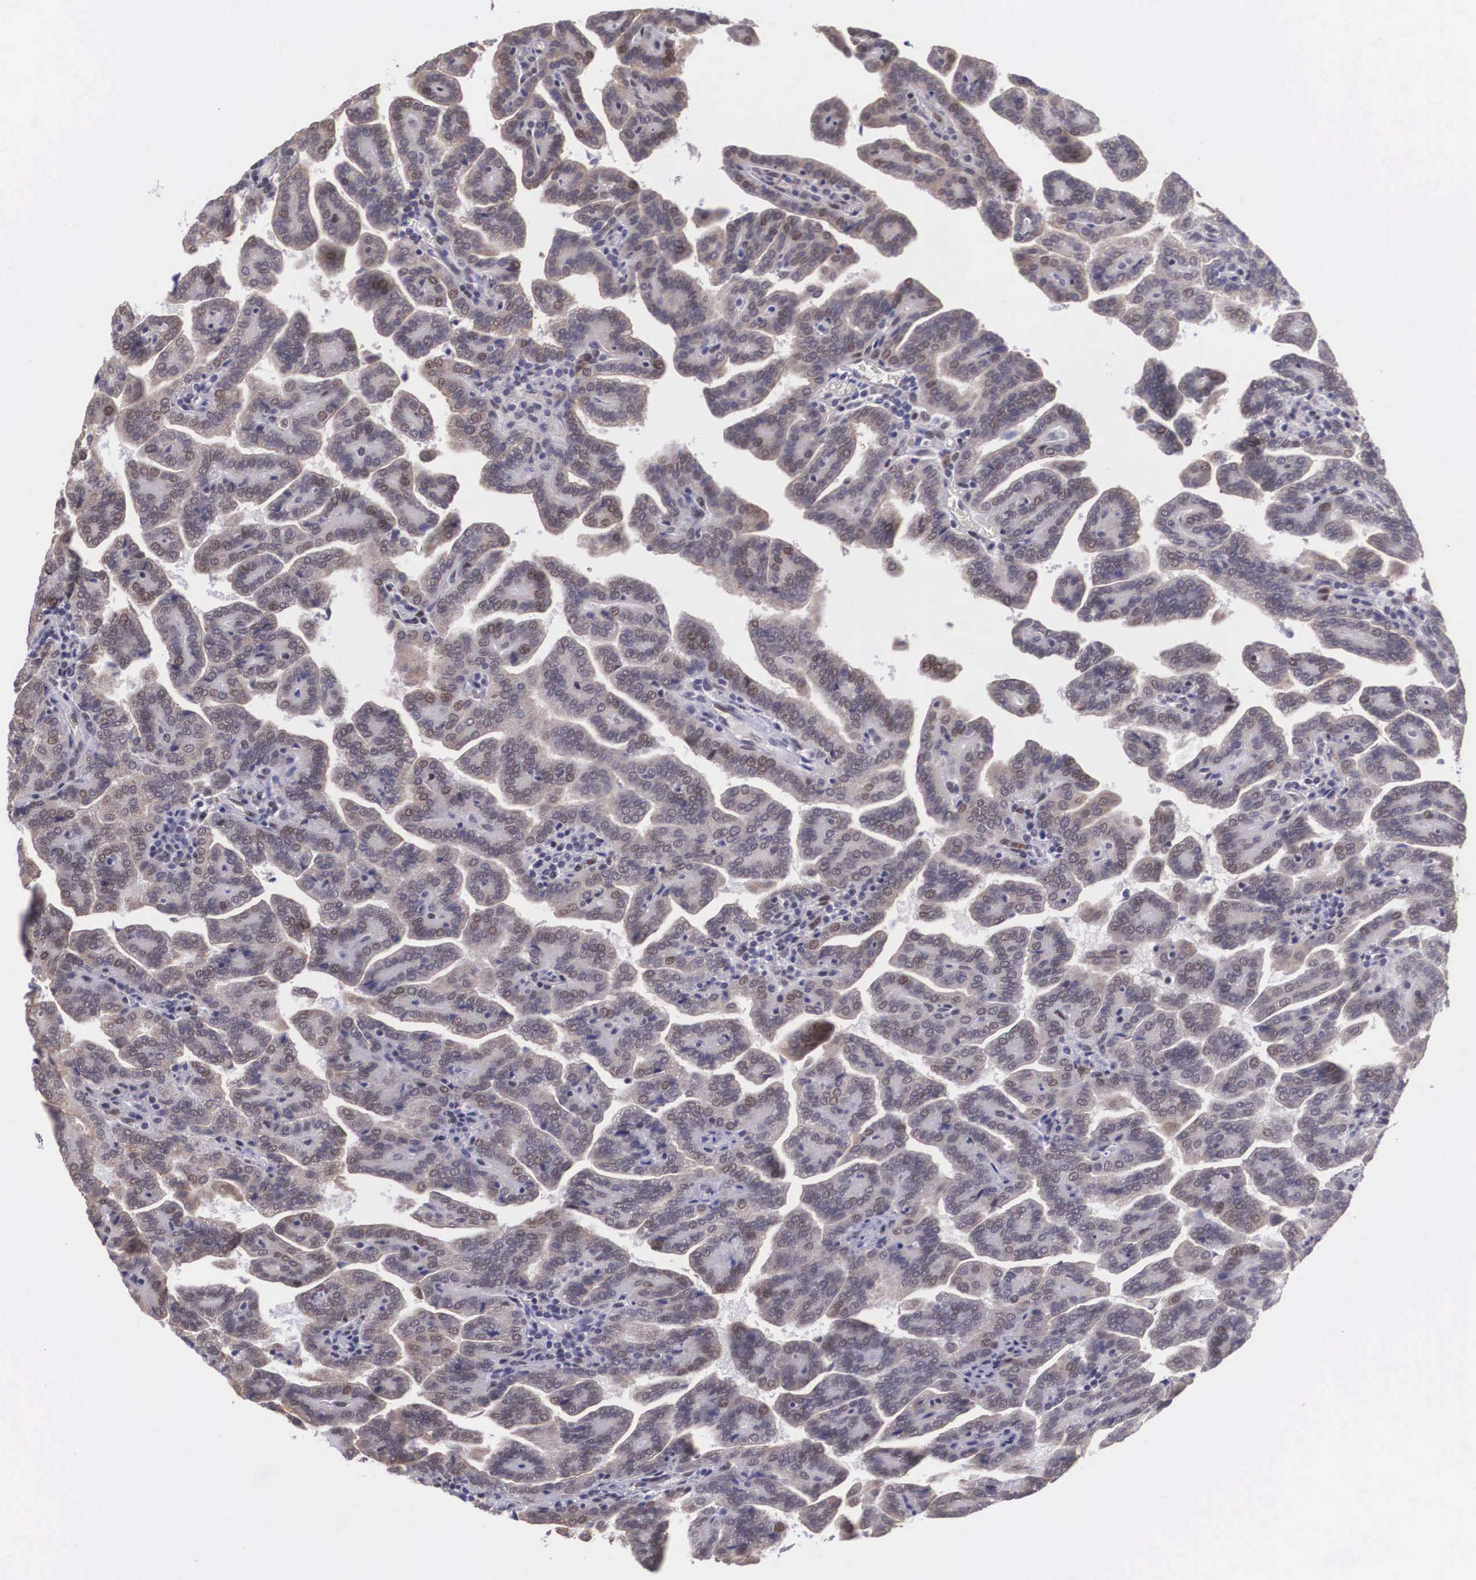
{"staining": {"intensity": "weak", "quantity": "25%-75%", "location": "cytoplasmic/membranous"}, "tissue": "renal cancer", "cell_type": "Tumor cells", "image_type": "cancer", "snomed": [{"axis": "morphology", "description": "Adenocarcinoma, NOS"}, {"axis": "topography", "description": "Kidney"}], "caption": "Renal cancer stained with DAB IHC displays low levels of weak cytoplasmic/membranous staining in approximately 25%-75% of tumor cells.", "gene": "SLC25A21", "patient": {"sex": "male", "age": 61}}